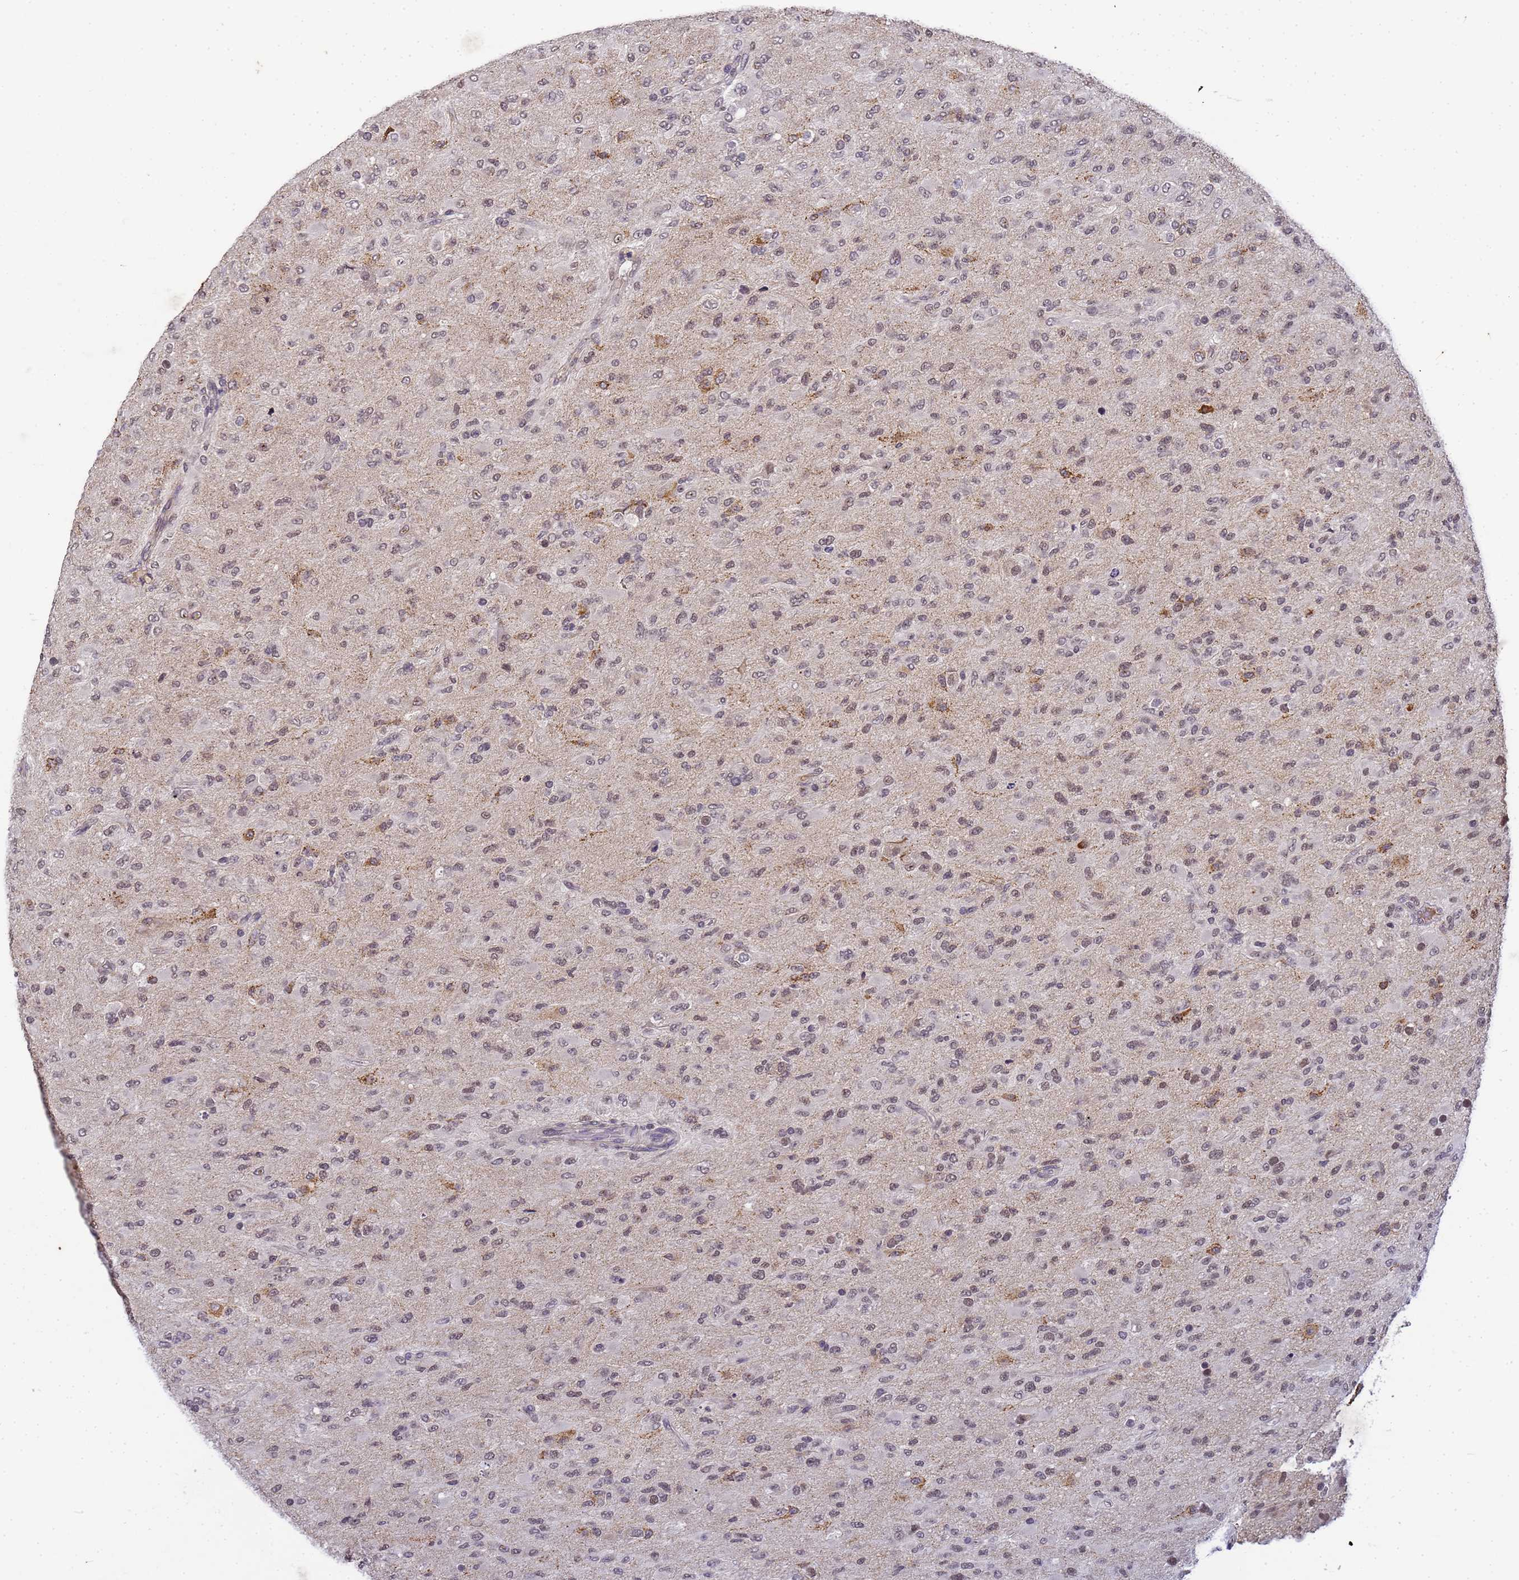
{"staining": {"intensity": "weak", "quantity": "<25%", "location": "nuclear"}, "tissue": "glioma", "cell_type": "Tumor cells", "image_type": "cancer", "snomed": [{"axis": "morphology", "description": "Glioma, malignant, Low grade"}, {"axis": "topography", "description": "Brain"}], "caption": "There is no significant positivity in tumor cells of malignant low-grade glioma.", "gene": "MYL7", "patient": {"sex": "male", "age": 65}}